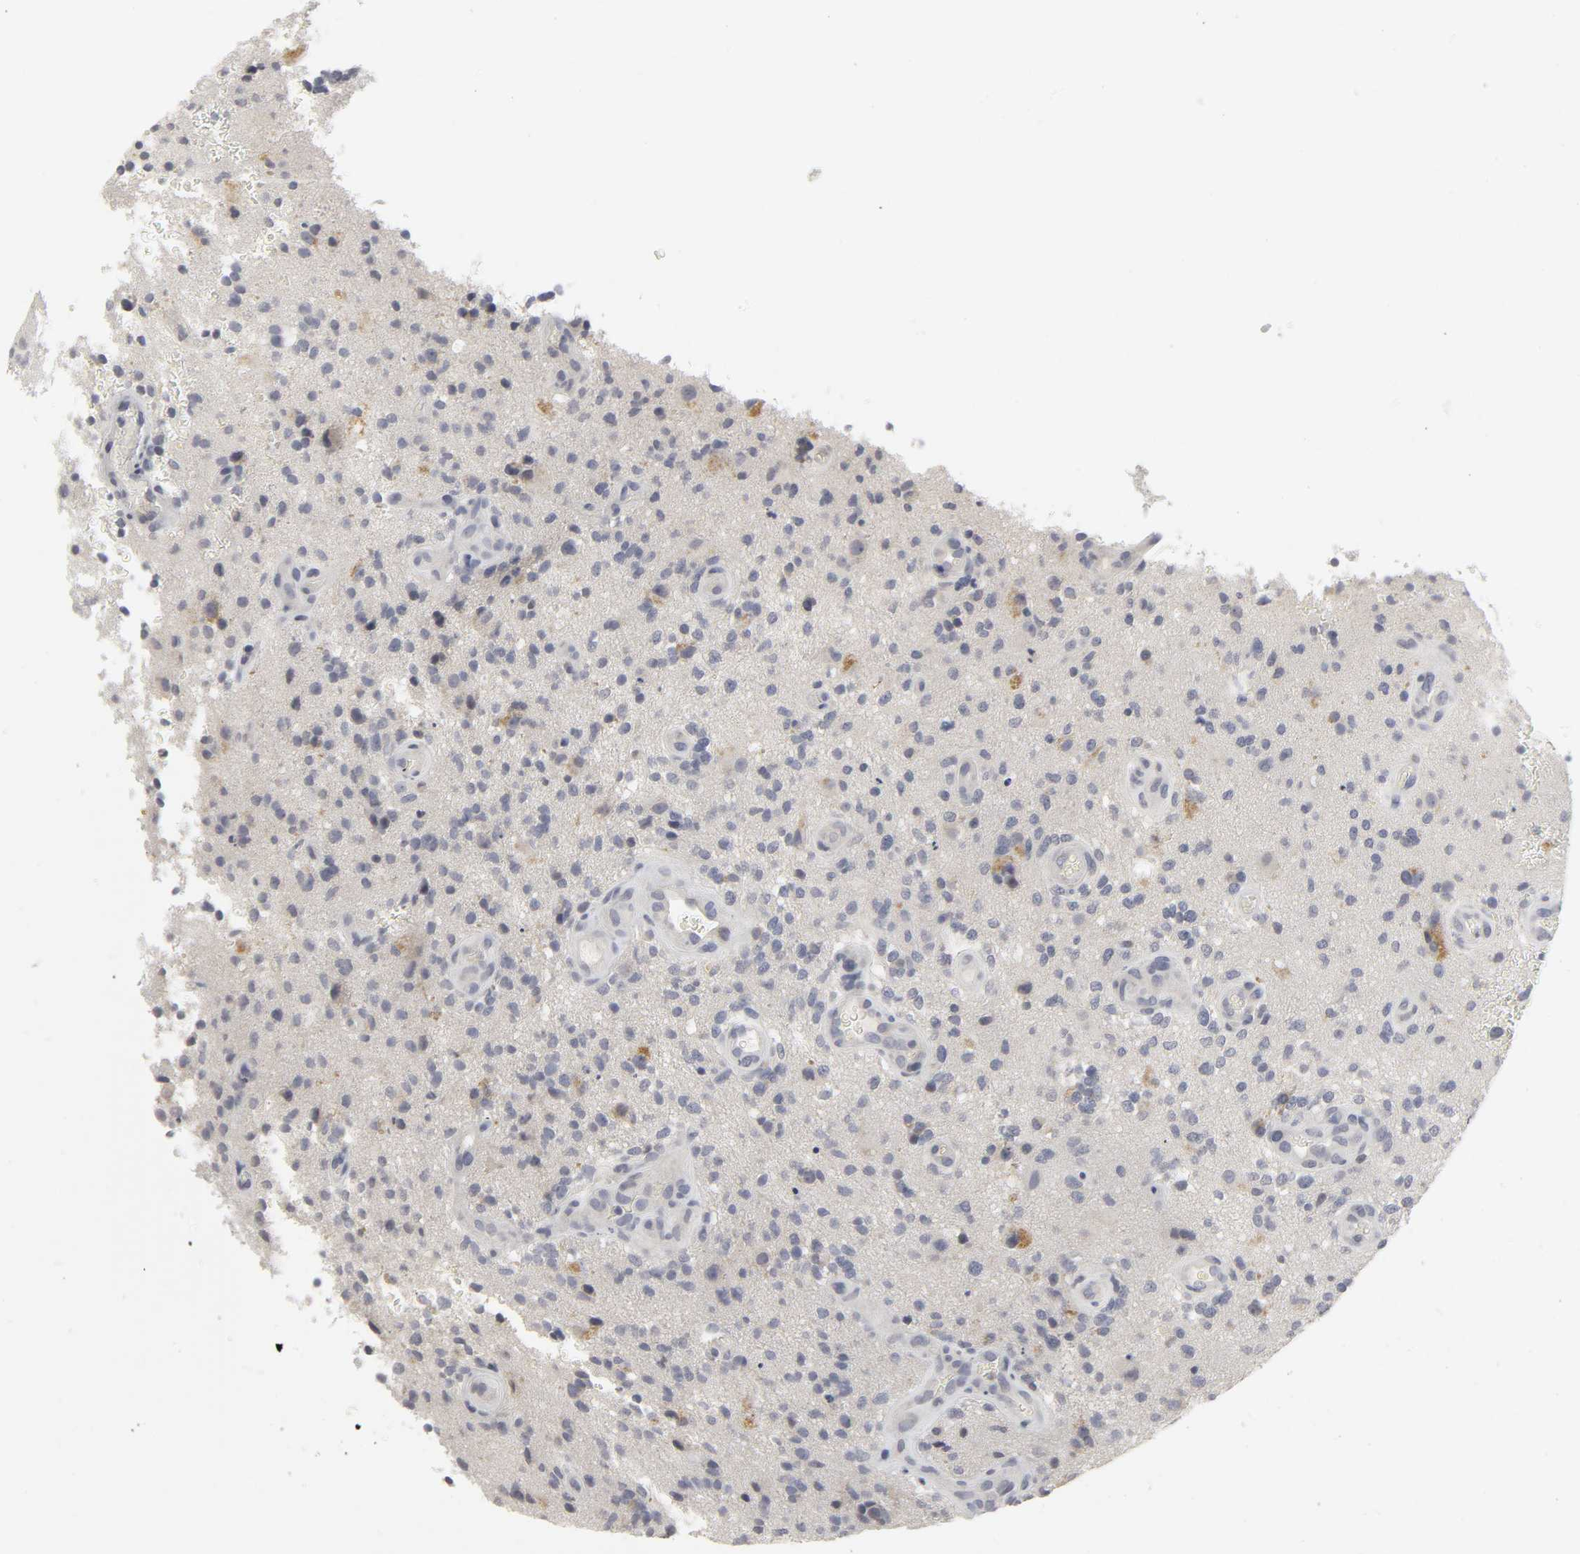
{"staining": {"intensity": "moderate", "quantity": "<25%", "location": "cytoplasmic/membranous"}, "tissue": "glioma", "cell_type": "Tumor cells", "image_type": "cancer", "snomed": [{"axis": "morphology", "description": "Normal tissue, NOS"}, {"axis": "morphology", "description": "Glioma, malignant, High grade"}, {"axis": "topography", "description": "Cerebral cortex"}], "caption": "Moderate cytoplasmic/membranous staining for a protein is appreciated in about <25% of tumor cells of malignant glioma (high-grade) using immunohistochemistry (IHC).", "gene": "TCAP", "patient": {"sex": "male", "age": 75}}